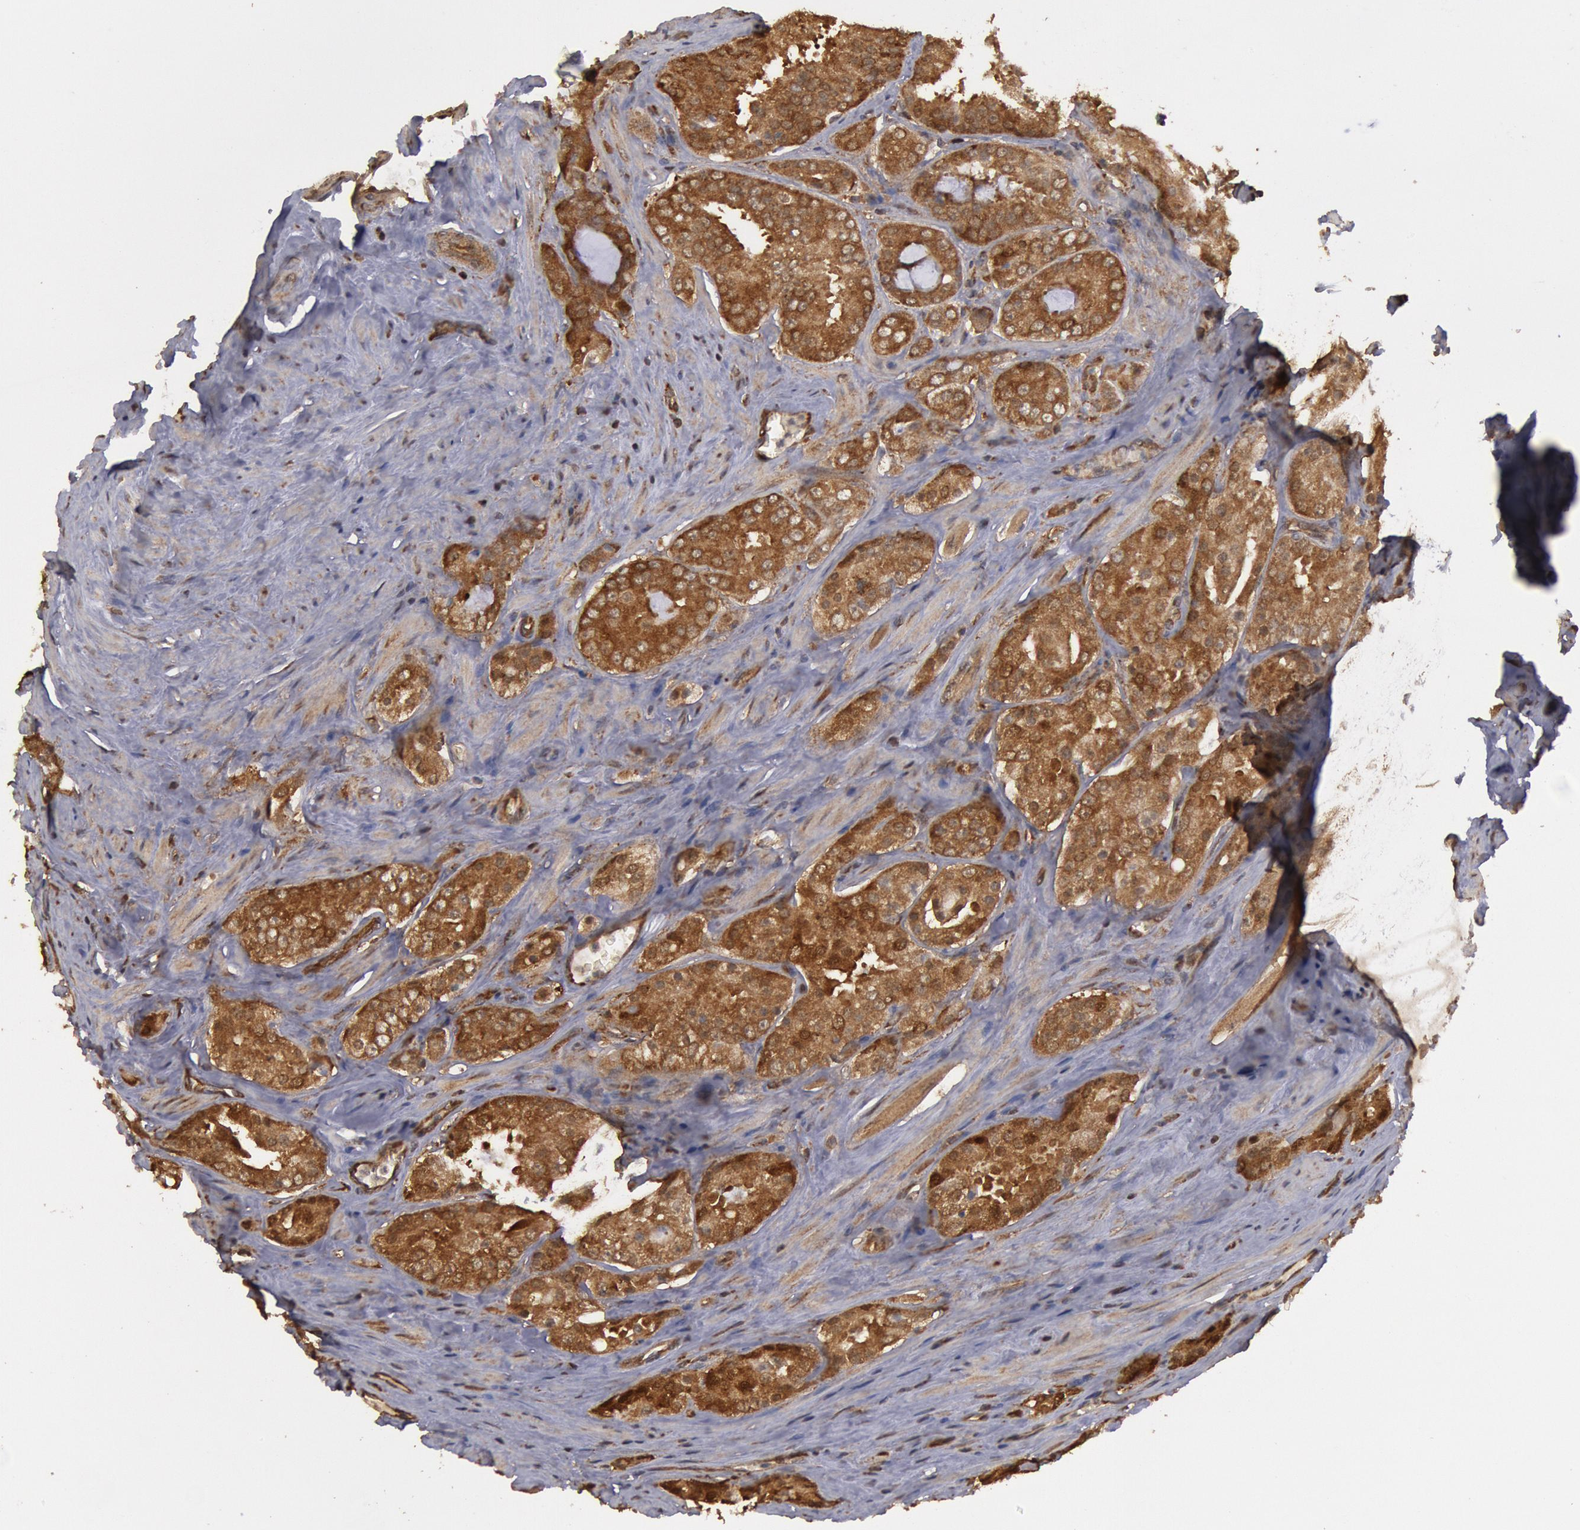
{"staining": {"intensity": "moderate", "quantity": ">75%", "location": "cytoplasmic/membranous"}, "tissue": "prostate cancer", "cell_type": "Tumor cells", "image_type": "cancer", "snomed": [{"axis": "morphology", "description": "Adenocarcinoma, Medium grade"}, {"axis": "topography", "description": "Prostate"}], "caption": "Human prostate cancer stained for a protein (brown) reveals moderate cytoplasmic/membranous positive expression in approximately >75% of tumor cells.", "gene": "USP14", "patient": {"sex": "male", "age": 60}}